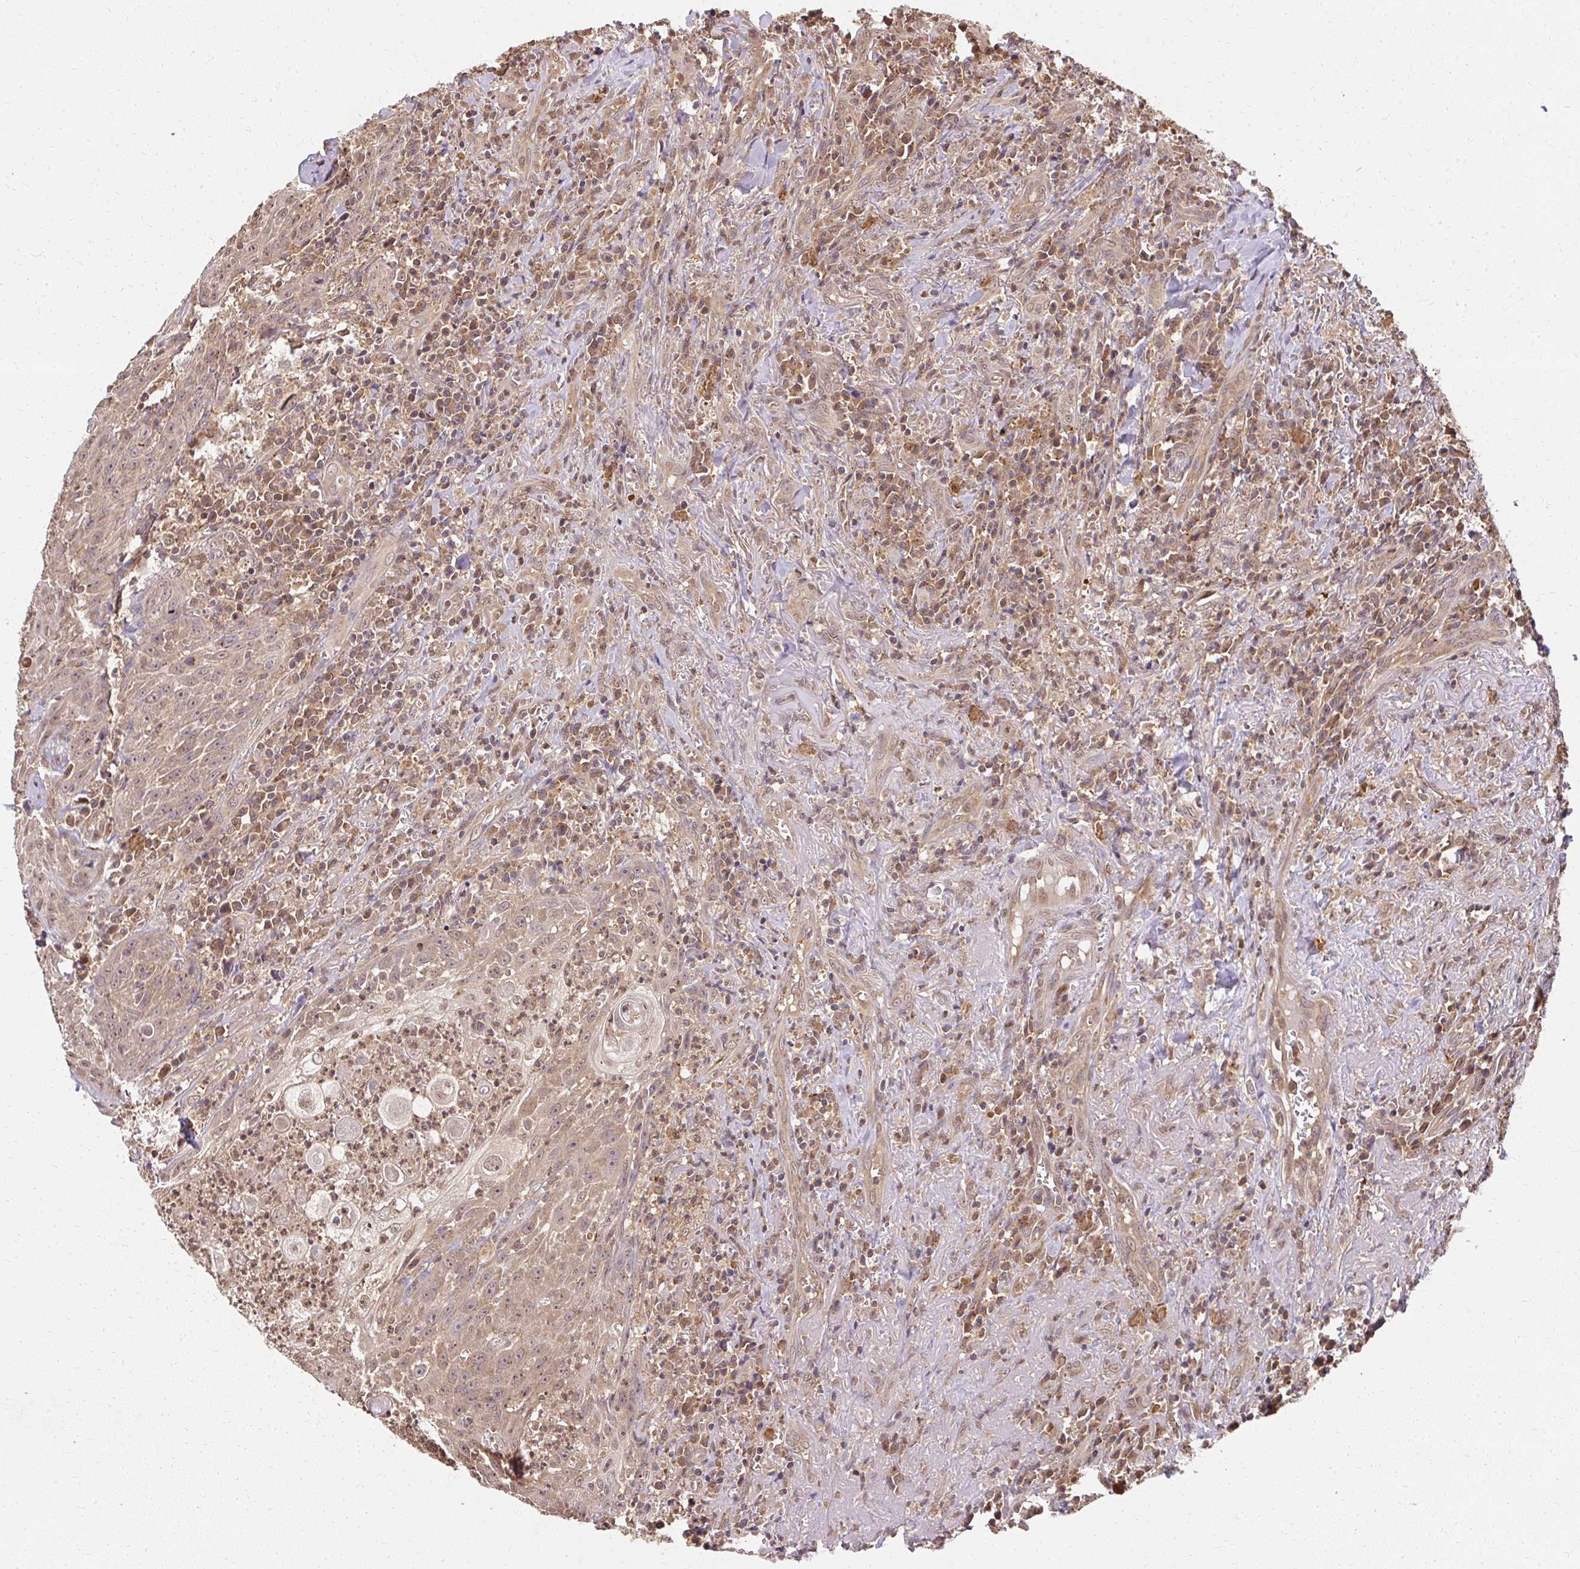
{"staining": {"intensity": "moderate", "quantity": ">75%", "location": "cytoplasmic/membranous,nuclear"}, "tissue": "head and neck cancer", "cell_type": "Tumor cells", "image_type": "cancer", "snomed": [{"axis": "morphology", "description": "Normal tissue, NOS"}, {"axis": "morphology", "description": "Squamous cell carcinoma, NOS"}, {"axis": "topography", "description": "Oral tissue"}, {"axis": "topography", "description": "Head-Neck"}], "caption": "High-magnification brightfield microscopy of head and neck squamous cell carcinoma stained with DAB (3,3'-diaminobenzidine) (brown) and counterstained with hematoxylin (blue). tumor cells exhibit moderate cytoplasmic/membranous and nuclear staining is present in about>75% of cells. (IHC, brightfield microscopy, high magnification).", "gene": "LARS2", "patient": {"sex": "female", "age": 70}}